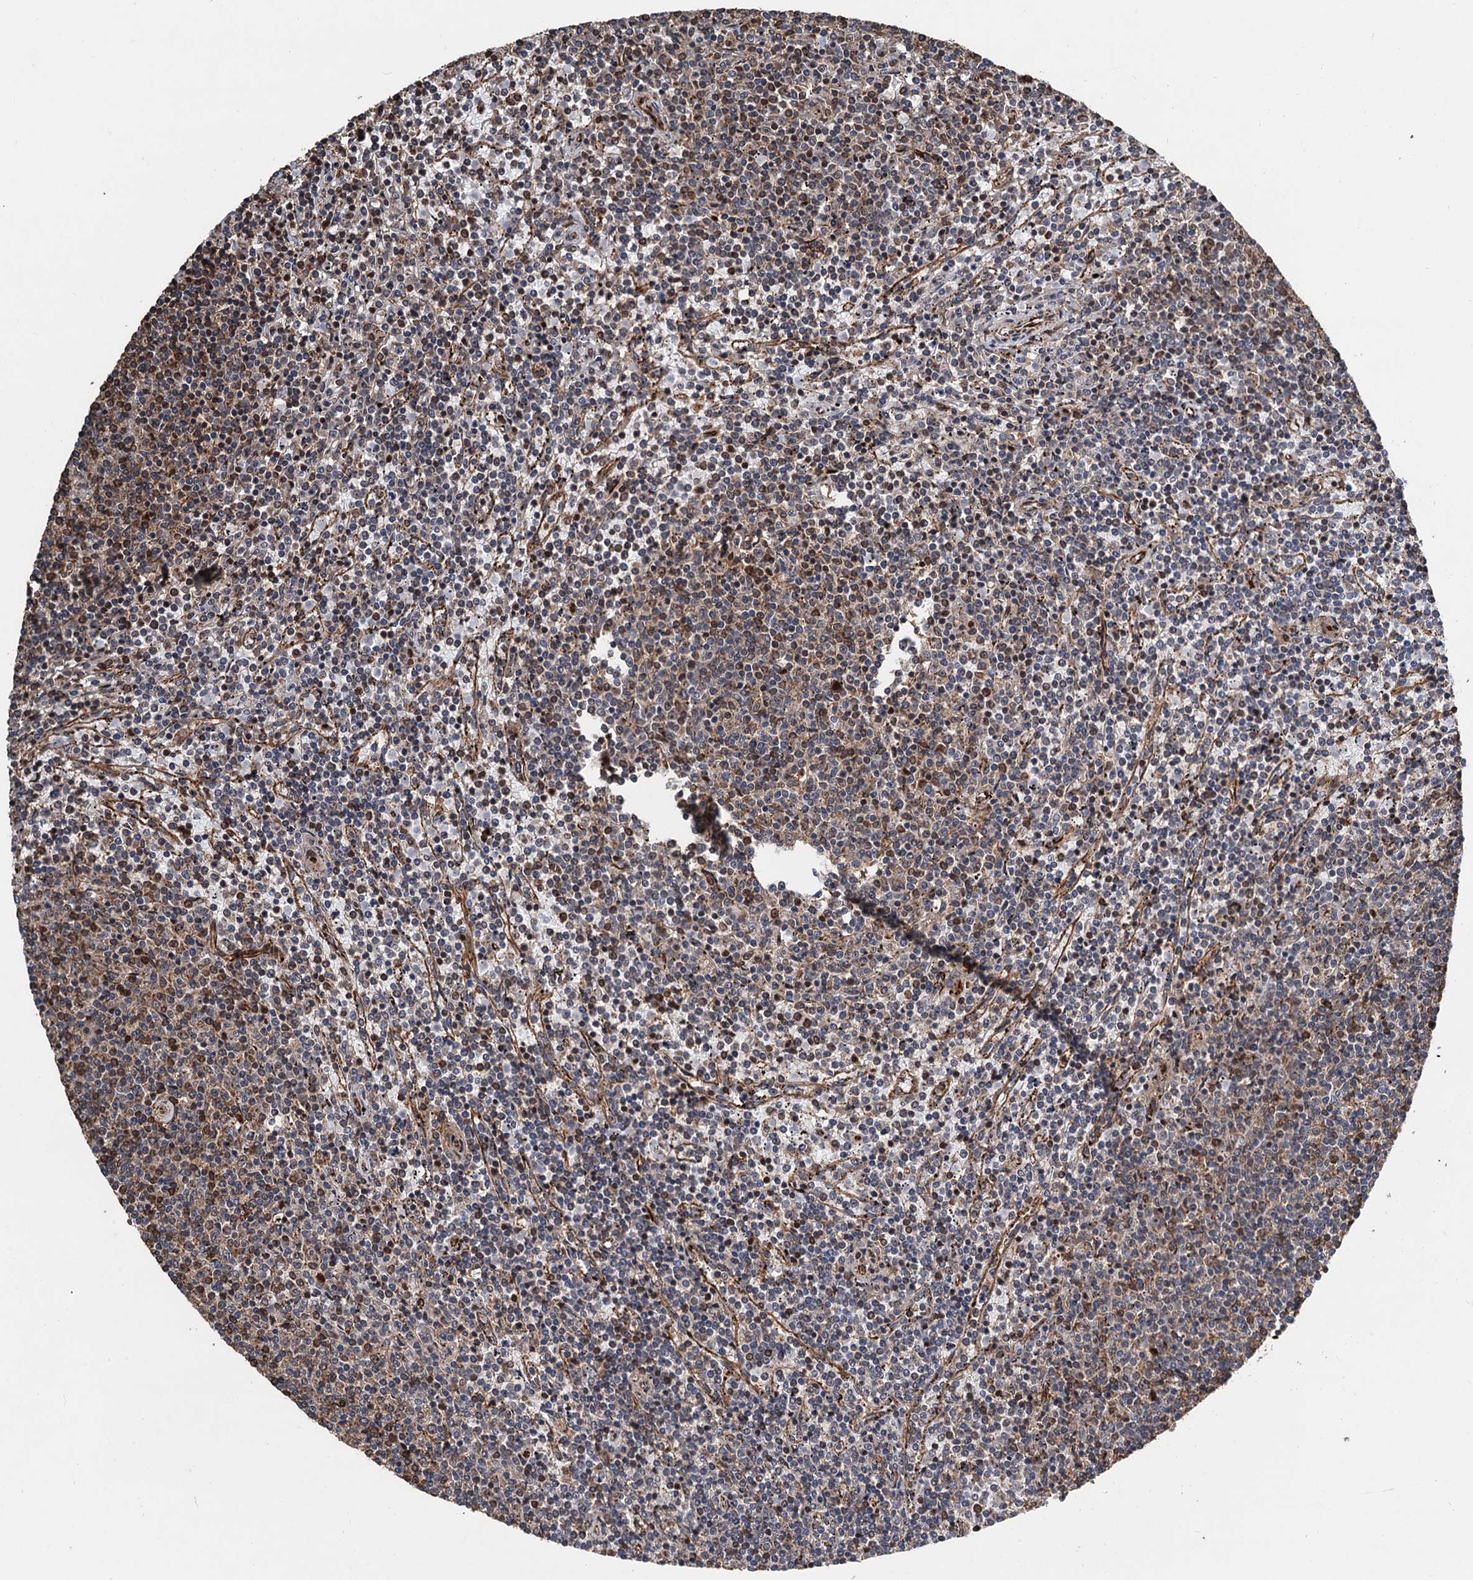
{"staining": {"intensity": "weak", "quantity": "25%-75%", "location": "nuclear"}, "tissue": "lymphoma", "cell_type": "Tumor cells", "image_type": "cancer", "snomed": [{"axis": "morphology", "description": "Malignant lymphoma, non-Hodgkin's type, Low grade"}, {"axis": "topography", "description": "Spleen"}], "caption": "A brown stain labels weak nuclear positivity of a protein in human low-grade malignant lymphoma, non-Hodgkin's type tumor cells.", "gene": "TMA16", "patient": {"sex": "female", "age": 50}}